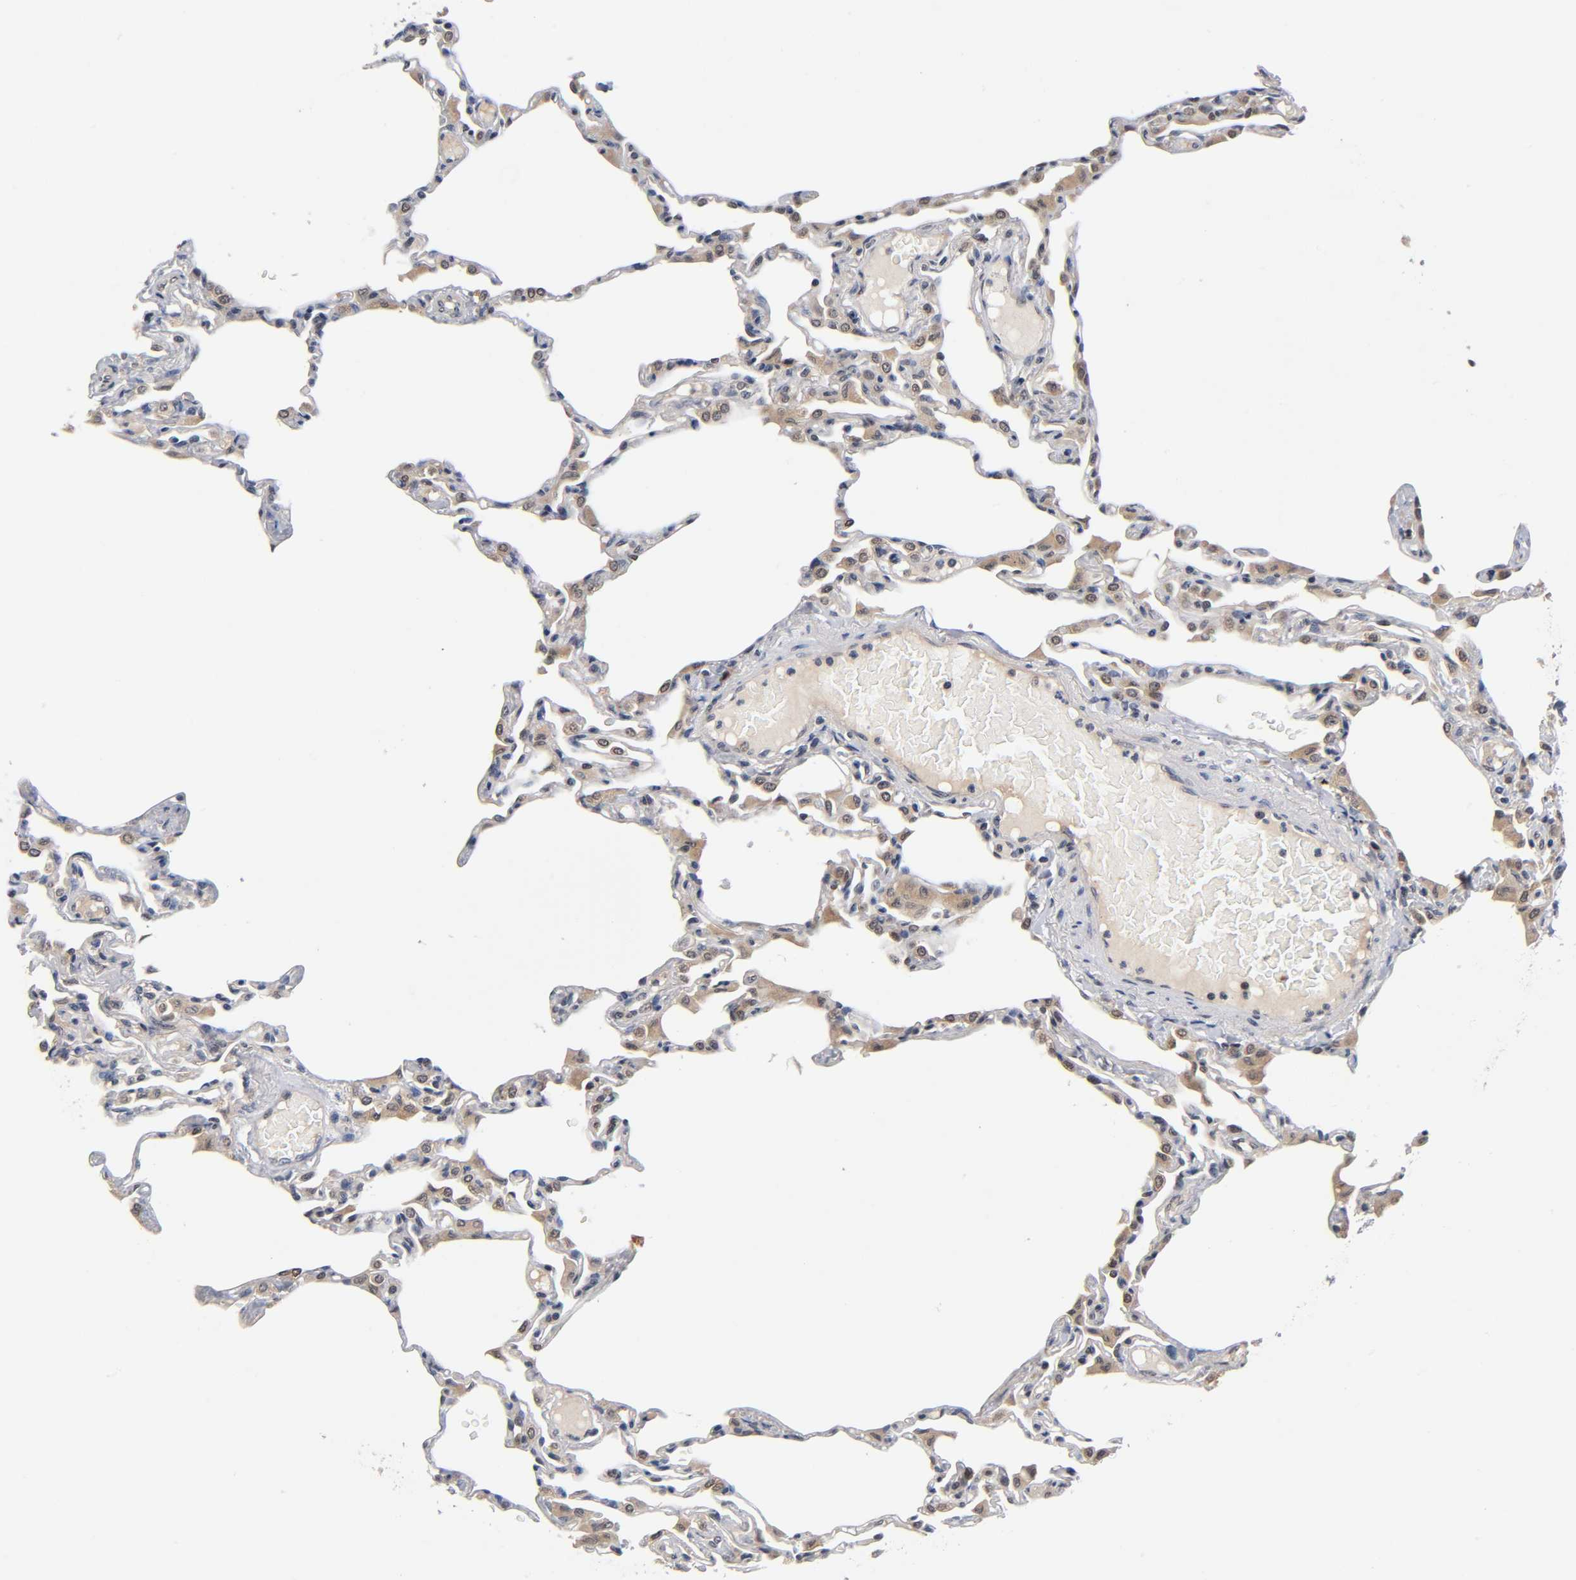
{"staining": {"intensity": "weak", "quantity": "25%-75%", "location": "cytoplasmic/membranous"}, "tissue": "lung", "cell_type": "Alveolar cells", "image_type": "normal", "snomed": [{"axis": "morphology", "description": "Normal tissue, NOS"}, {"axis": "topography", "description": "Lung"}], "caption": "The photomicrograph displays a brown stain indicating the presence of a protein in the cytoplasmic/membranous of alveolar cells in lung.", "gene": "PRKAB1", "patient": {"sex": "female", "age": 49}}